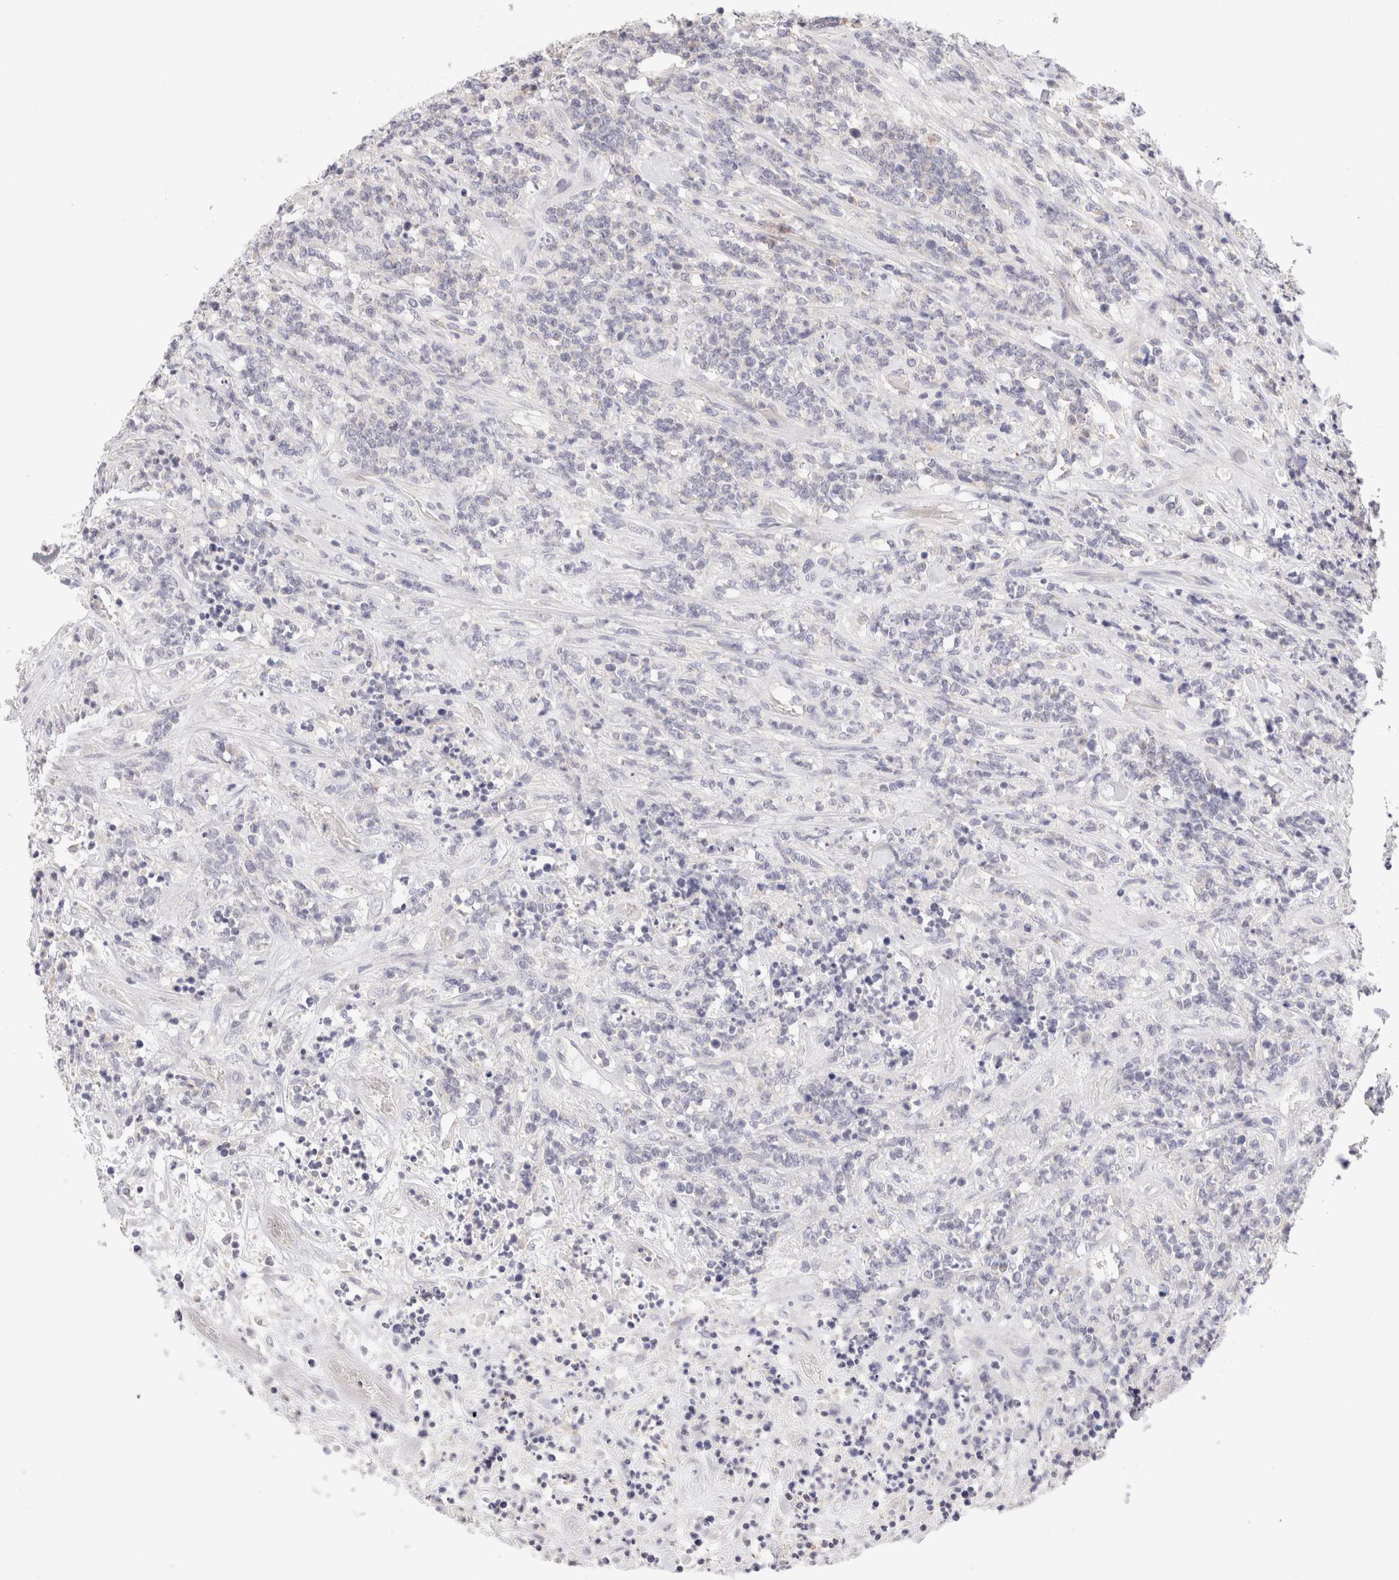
{"staining": {"intensity": "negative", "quantity": "none", "location": "none"}, "tissue": "lymphoma", "cell_type": "Tumor cells", "image_type": "cancer", "snomed": [{"axis": "morphology", "description": "Malignant lymphoma, non-Hodgkin's type, High grade"}, {"axis": "topography", "description": "Soft tissue"}], "caption": "This is an IHC photomicrograph of lymphoma. There is no expression in tumor cells.", "gene": "SCGB2A2", "patient": {"sex": "male", "age": 18}}